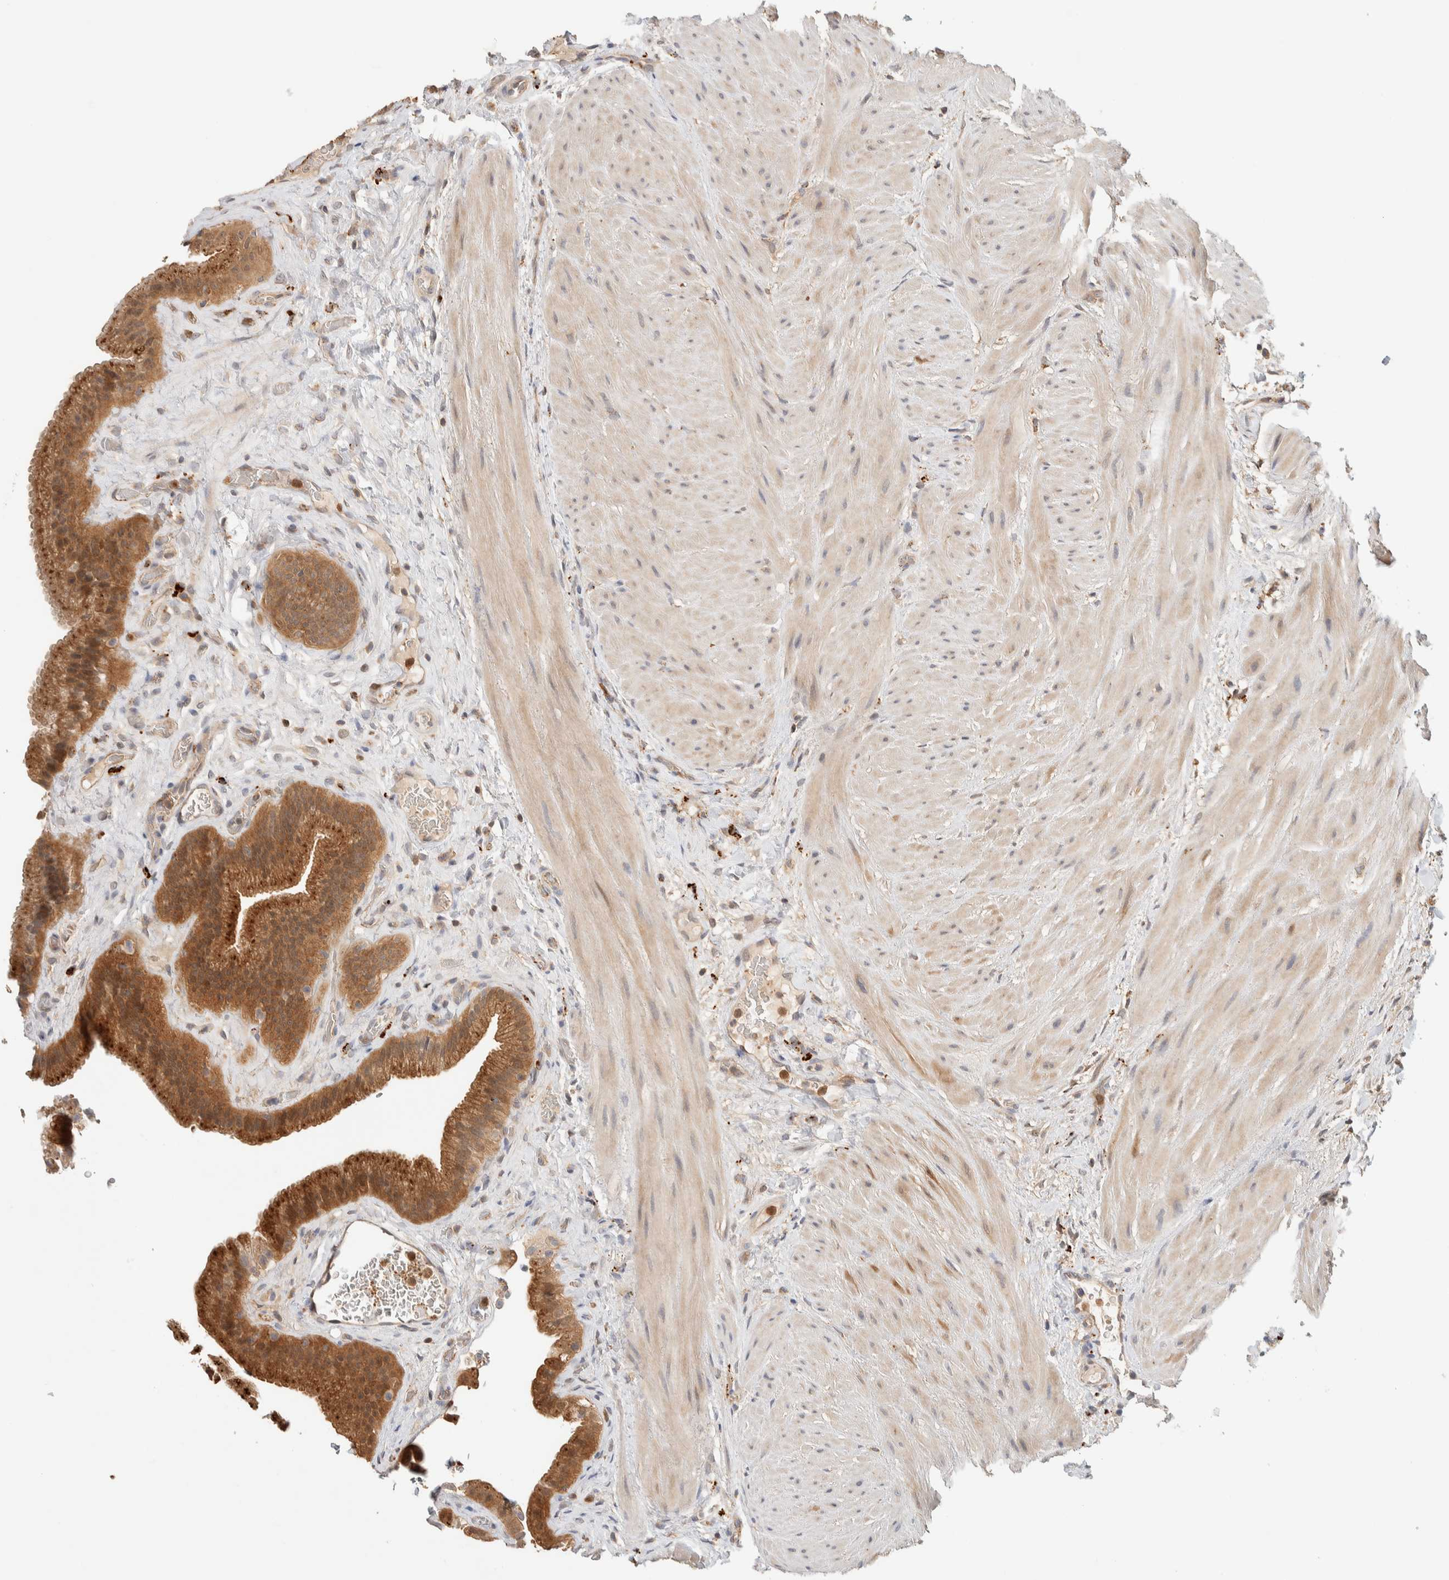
{"staining": {"intensity": "moderate", "quantity": ">75%", "location": "cytoplasmic/membranous"}, "tissue": "gallbladder", "cell_type": "Glandular cells", "image_type": "normal", "snomed": [{"axis": "morphology", "description": "Normal tissue, NOS"}, {"axis": "topography", "description": "Gallbladder"}], "caption": "Brown immunohistochemical staining in benign gallbladder shows moderate cytoplasmic/membranous positivity in approximately >75% of glandular cells.", "gene": "GCLM", "patient": {"sex": "male", "age": 49}}